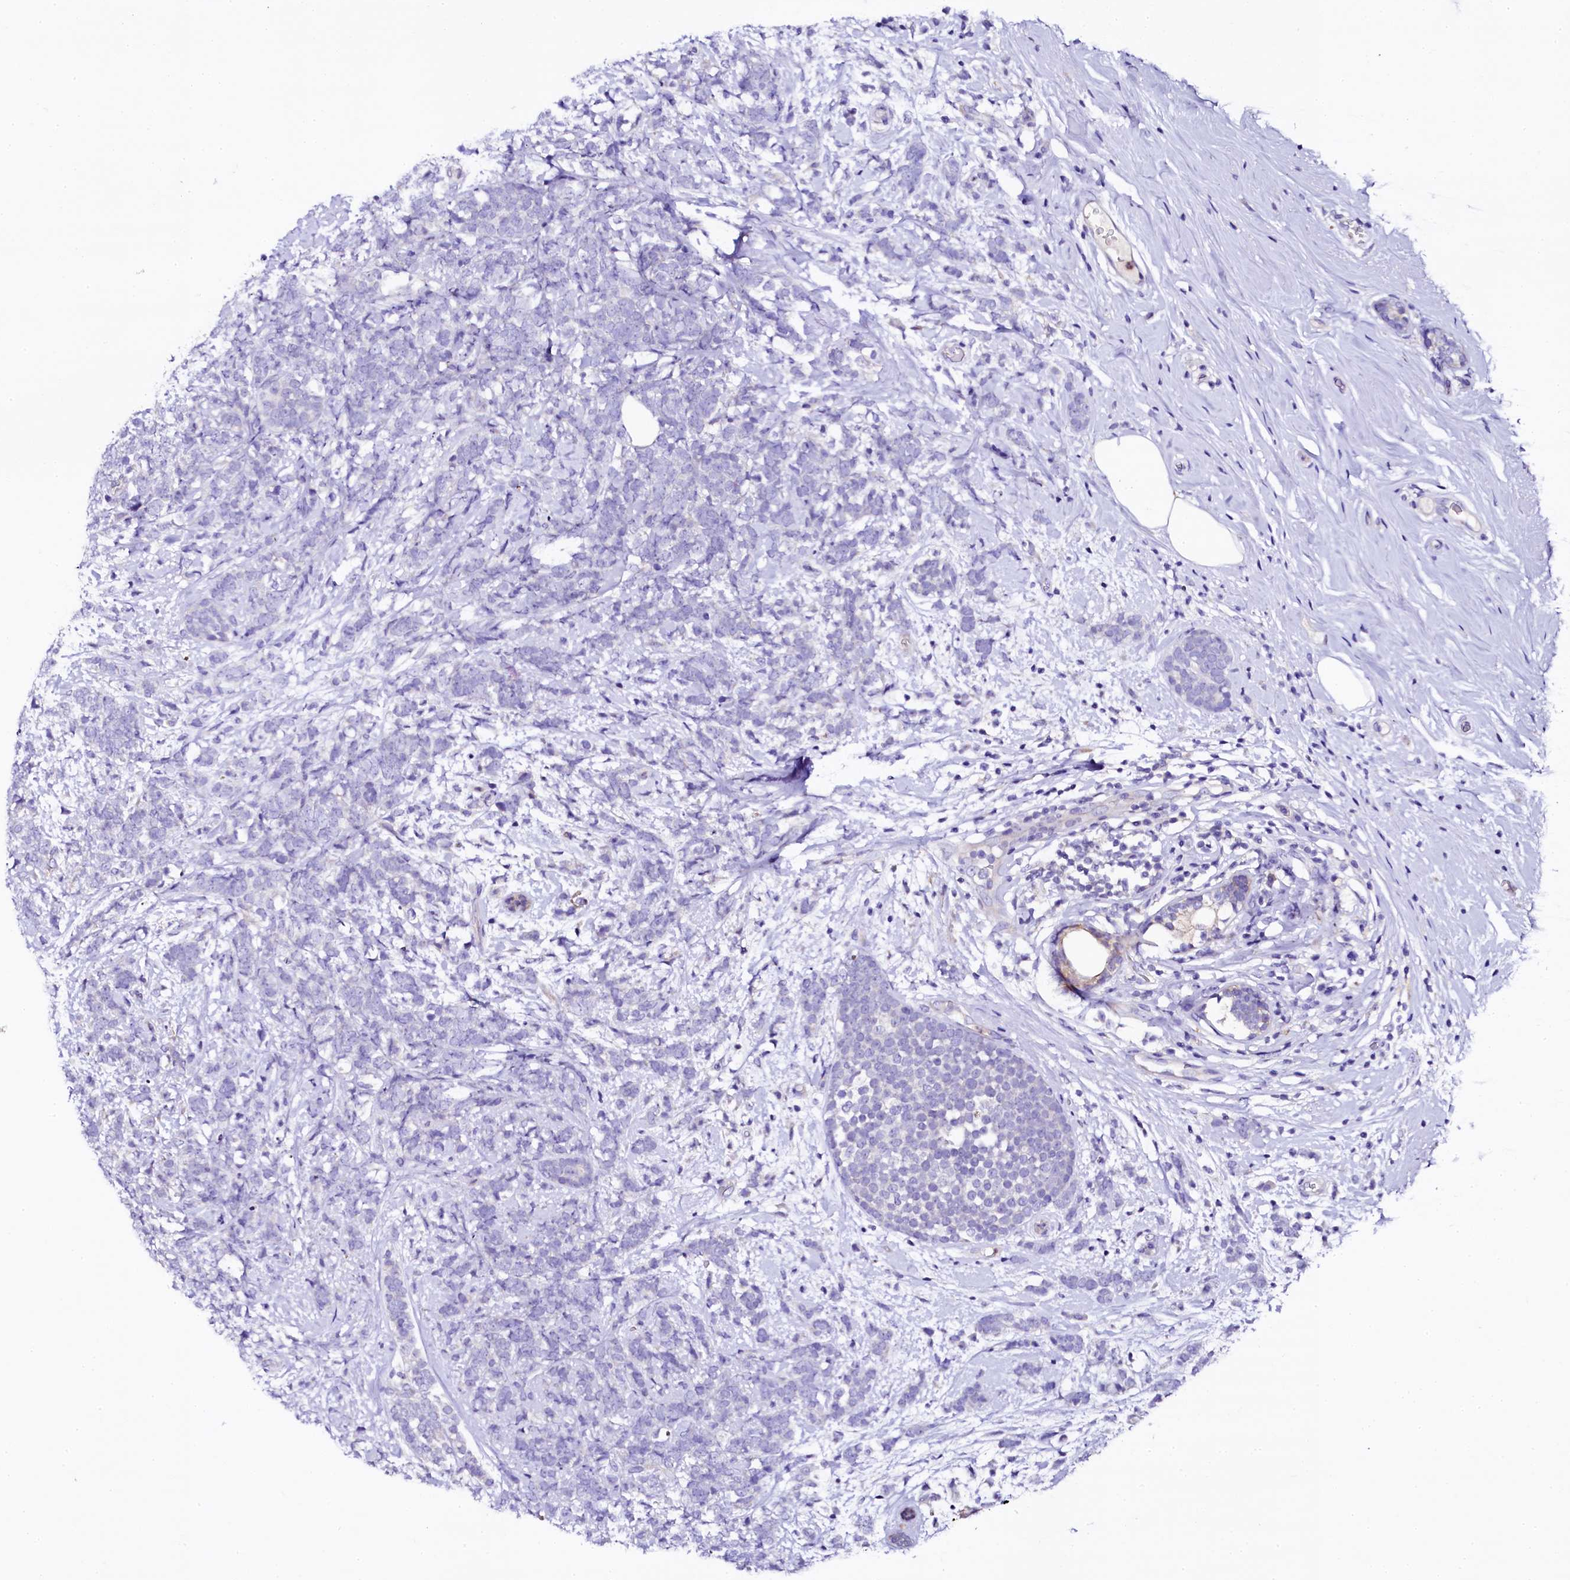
{"staining": {"intensity": "negative", "quantity": "none", "location": "none"}, "tissue": "breast cancer", "cell_type": "Tumor cells", "image_type": "cancer", "snomed": [{"axis": "morphology", "description": "Lobular carcinoma"}, {"axis": "topography", "description": "Breast"}], "caption": "The immunohistochemistry histopathology image has no significant expression in tumor cells of lobular carcinoma (breast) tissue.", "gene": "NAA16", "patient": {"sex": "female", "age": 58}}